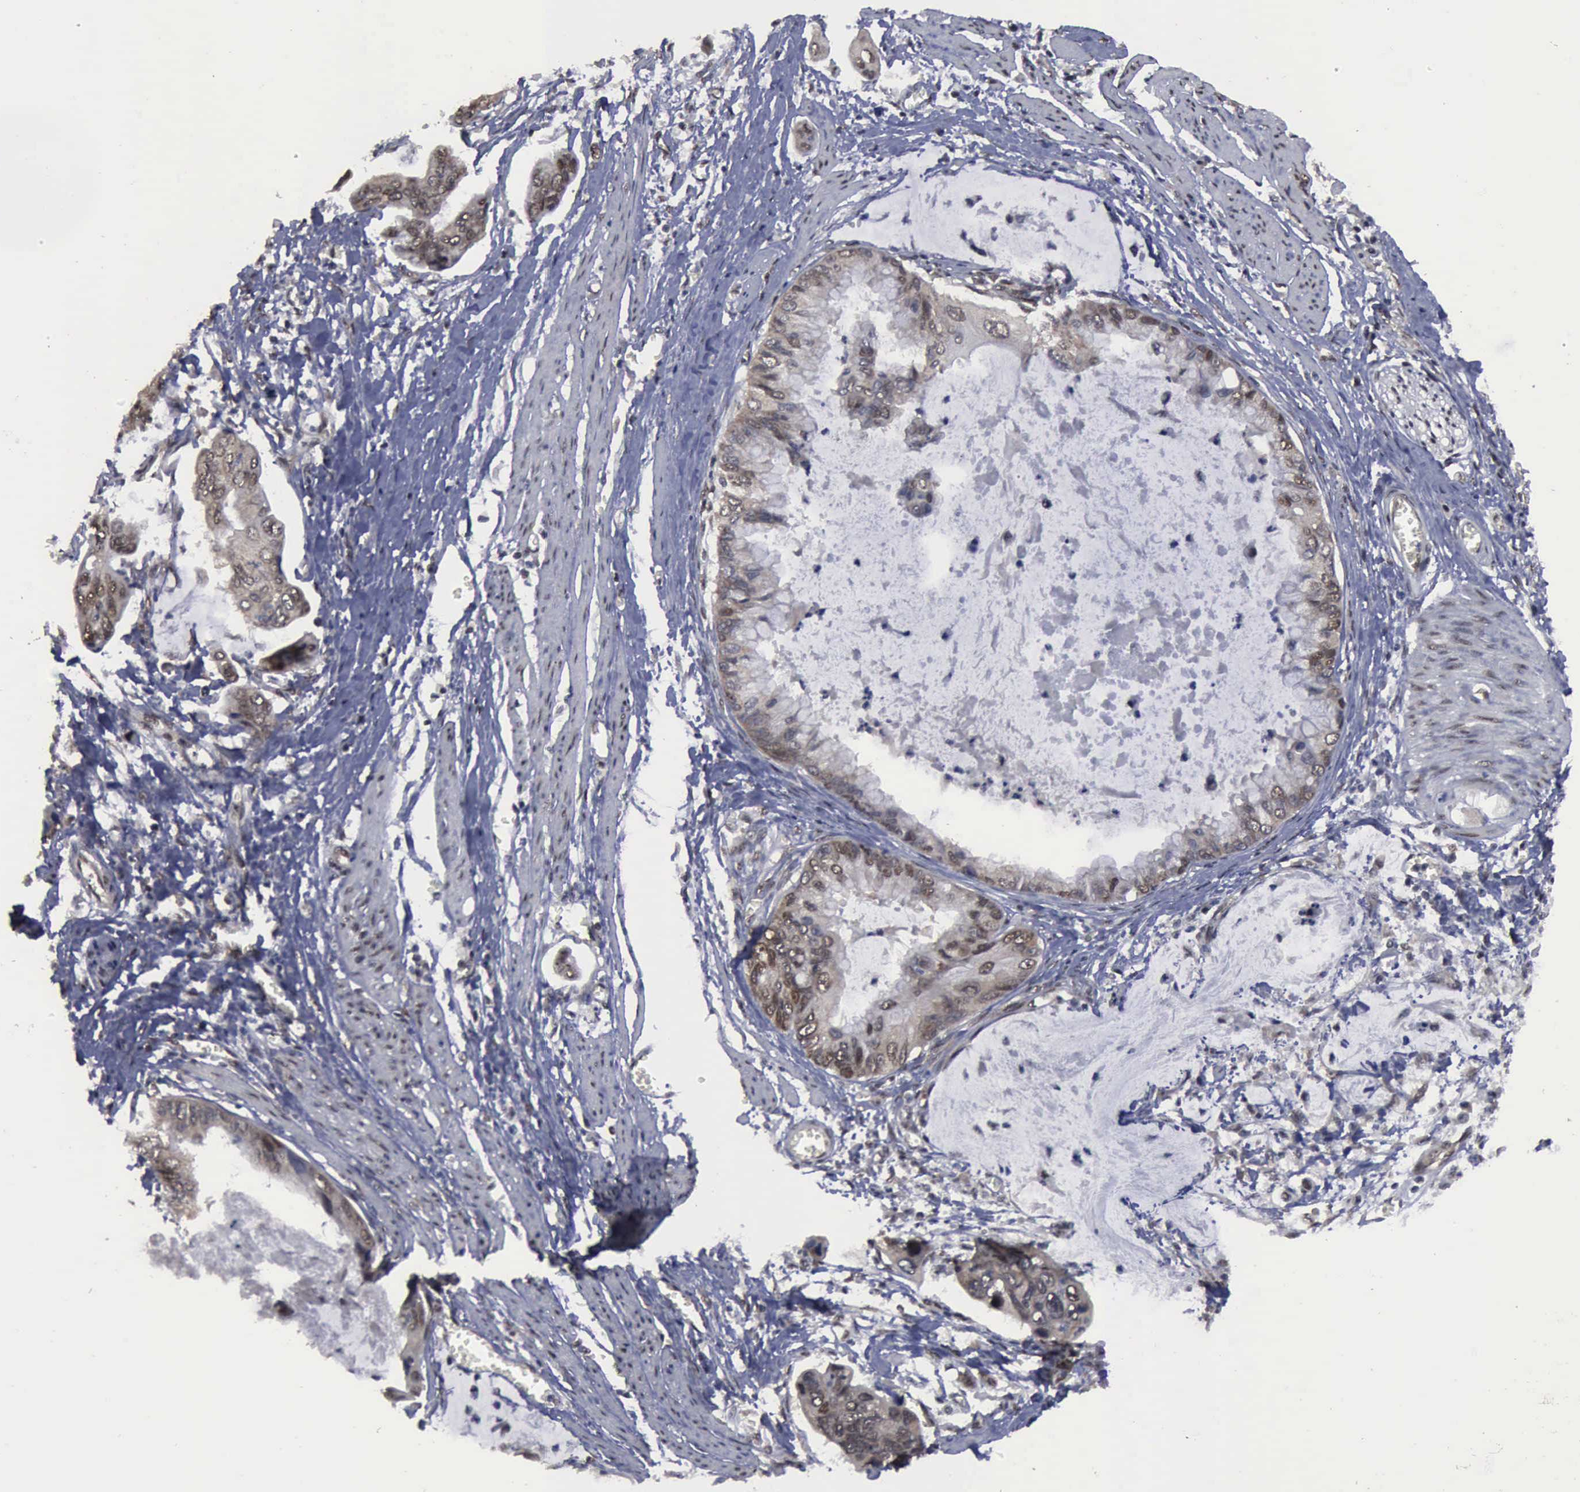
{"staining": {"intensity": "weak", "quantity": "25%-75%", "location": "cytoplasmic/membranous,nuclear"}, "tissue": "stomach cancer", "cell_type": "Tumor cells", "image_type": "cancer", "snomed": [{"axis": "morphology", "description": "Adenocarcinoma, NOS"}, {"axis": "topography", "description": "Stomach, upper"}], "caption": "Approximately 25%-75% of tumor cells in human stomach adenocarcinoma reveal weak cytoplasmic/membranous and nuclear protein expression as visualized by brown immunohistochemical staining.", "gene": "RTCB", "patient": {"sex": "male", "age": 80}}